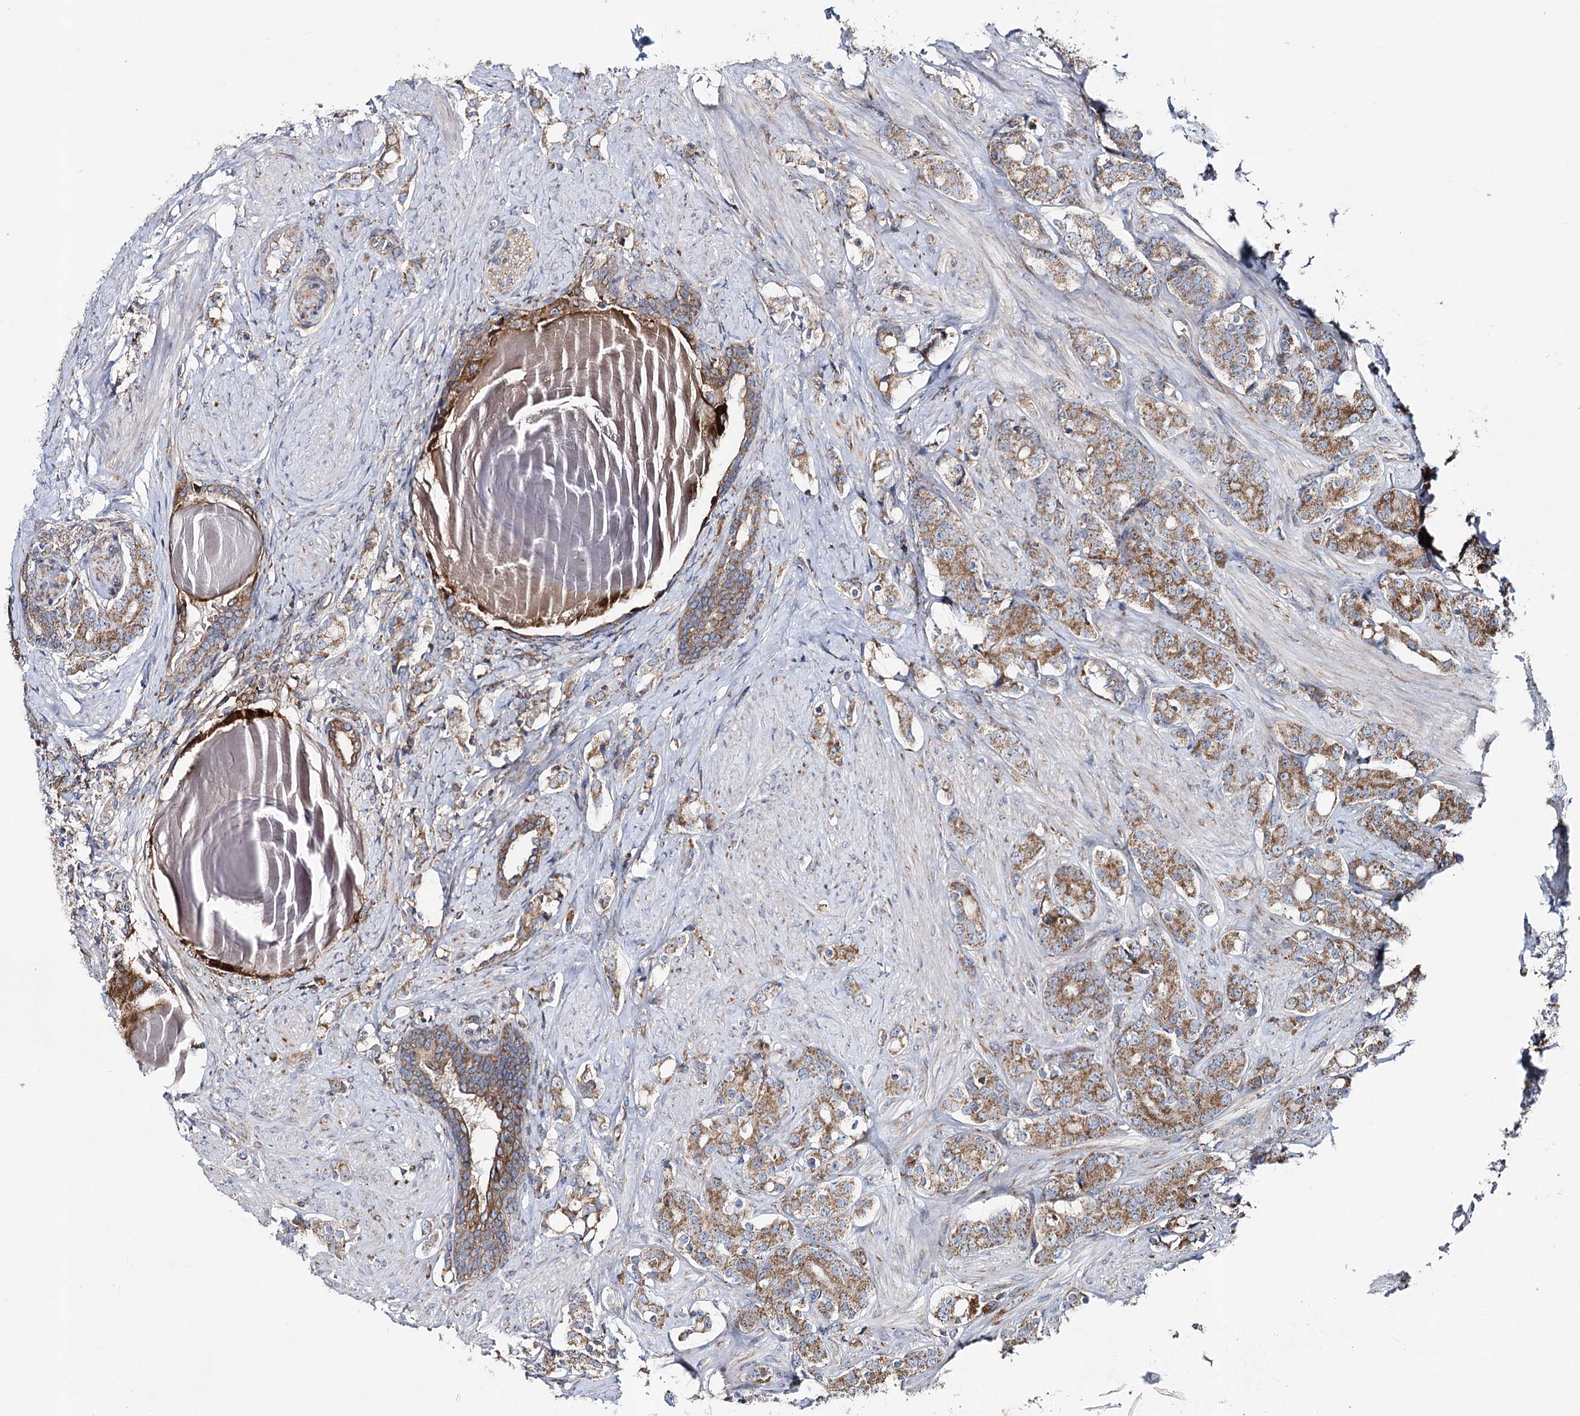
{"staining": {"intensity": "moderate", "quantity": ">75%", "location": "cytoplasmic/membranous"}, "tissue": "prostate cancer", "cell_type": "Tumor cells", "image_type": "cancer", "snomed": [{"axis": "morphology", "description": "Adenocarcinoma, High grade"}, {"axis": "topography", "description": "Prostate"}], "caption": "Human prostate cancer stained with a protein marker displays moderate staining in tumor cells.", "gene": "MSANTD2", "patient": {"sex": "male", "age": 62}}